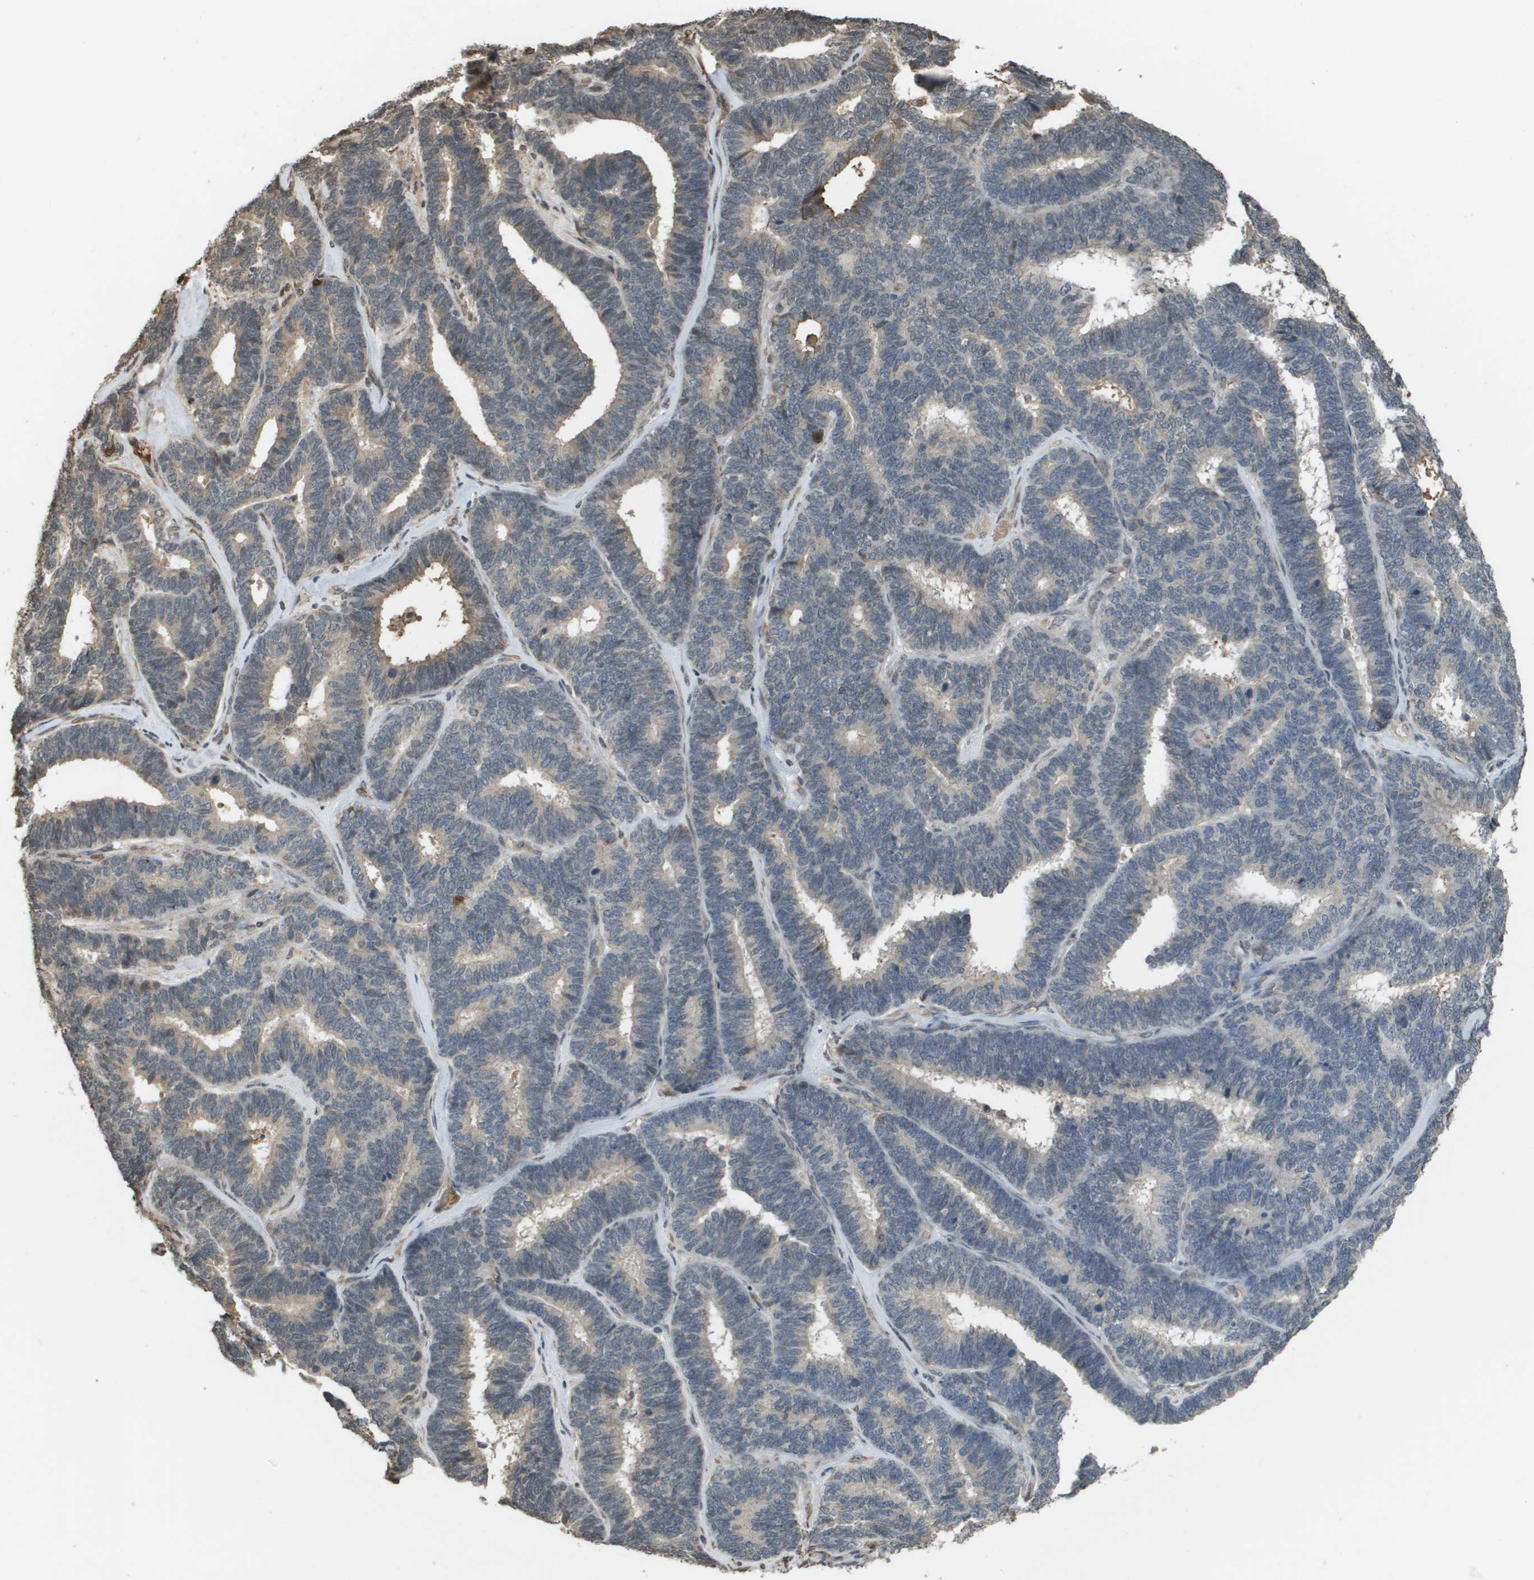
{"staining": {"intensity": "weak", "quantity": "<25%", "location": "cytoplasmic/membranous"}, "tissue": "endometrial cancer", "cell_type": "Tumor cells", "image_type": "cancer", "snomed": [{"axis": "morphology", "description": "Adenocarcinoma, NOS"}, {"axis": "topography", "description": "Endometrium"}], "caption": "There is no significant staining in tumor cells of endometrial adenocarcinoma.", "gene": "NDRG2", "patient": {"sex": "female", "age": 70}}